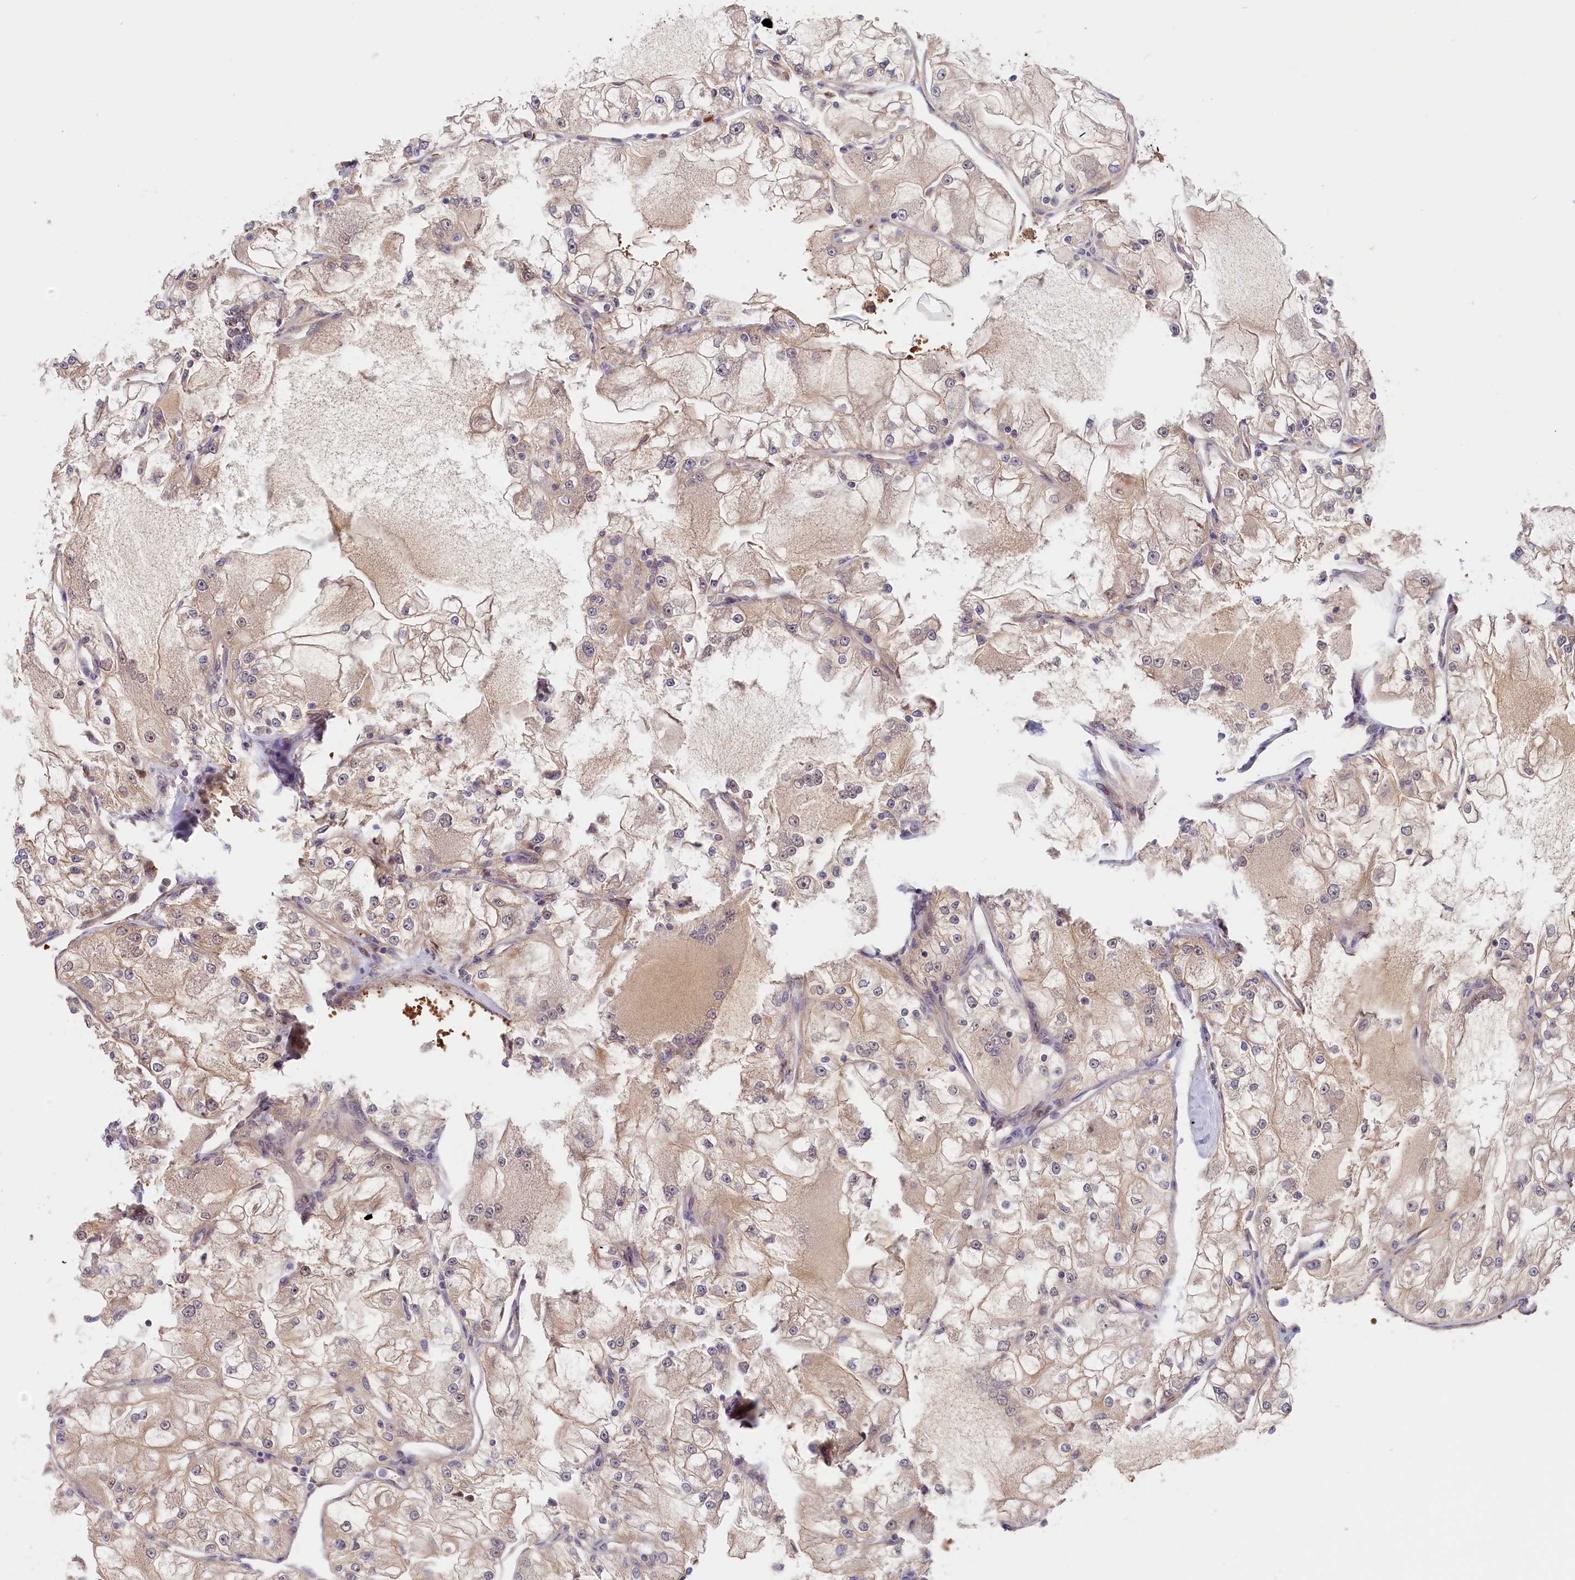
{"staining": {"intensity": "weak", "quantity": "<25%", "location": "cytoplasmic/membranous"}, "tissue": "renal cancer", "cell_type": "Tumor cells", "image_type": "cancer", "snomed": [{"axis": "morphology", "description": "Adenocarcinoma, NOS"}, {"axis": "topography", "description": "Kidney"}], "caption": "High power microscopy image of an immunohistochemistry image of renal adenocarcinoma, revealing no significant positivity in tumor cells. (DAB immunohistochemistry (IHC) visualized using brightfield microscopy, high magnification).", "gene": "CEP44", "patient": {"sex": "female", "age": 72}}